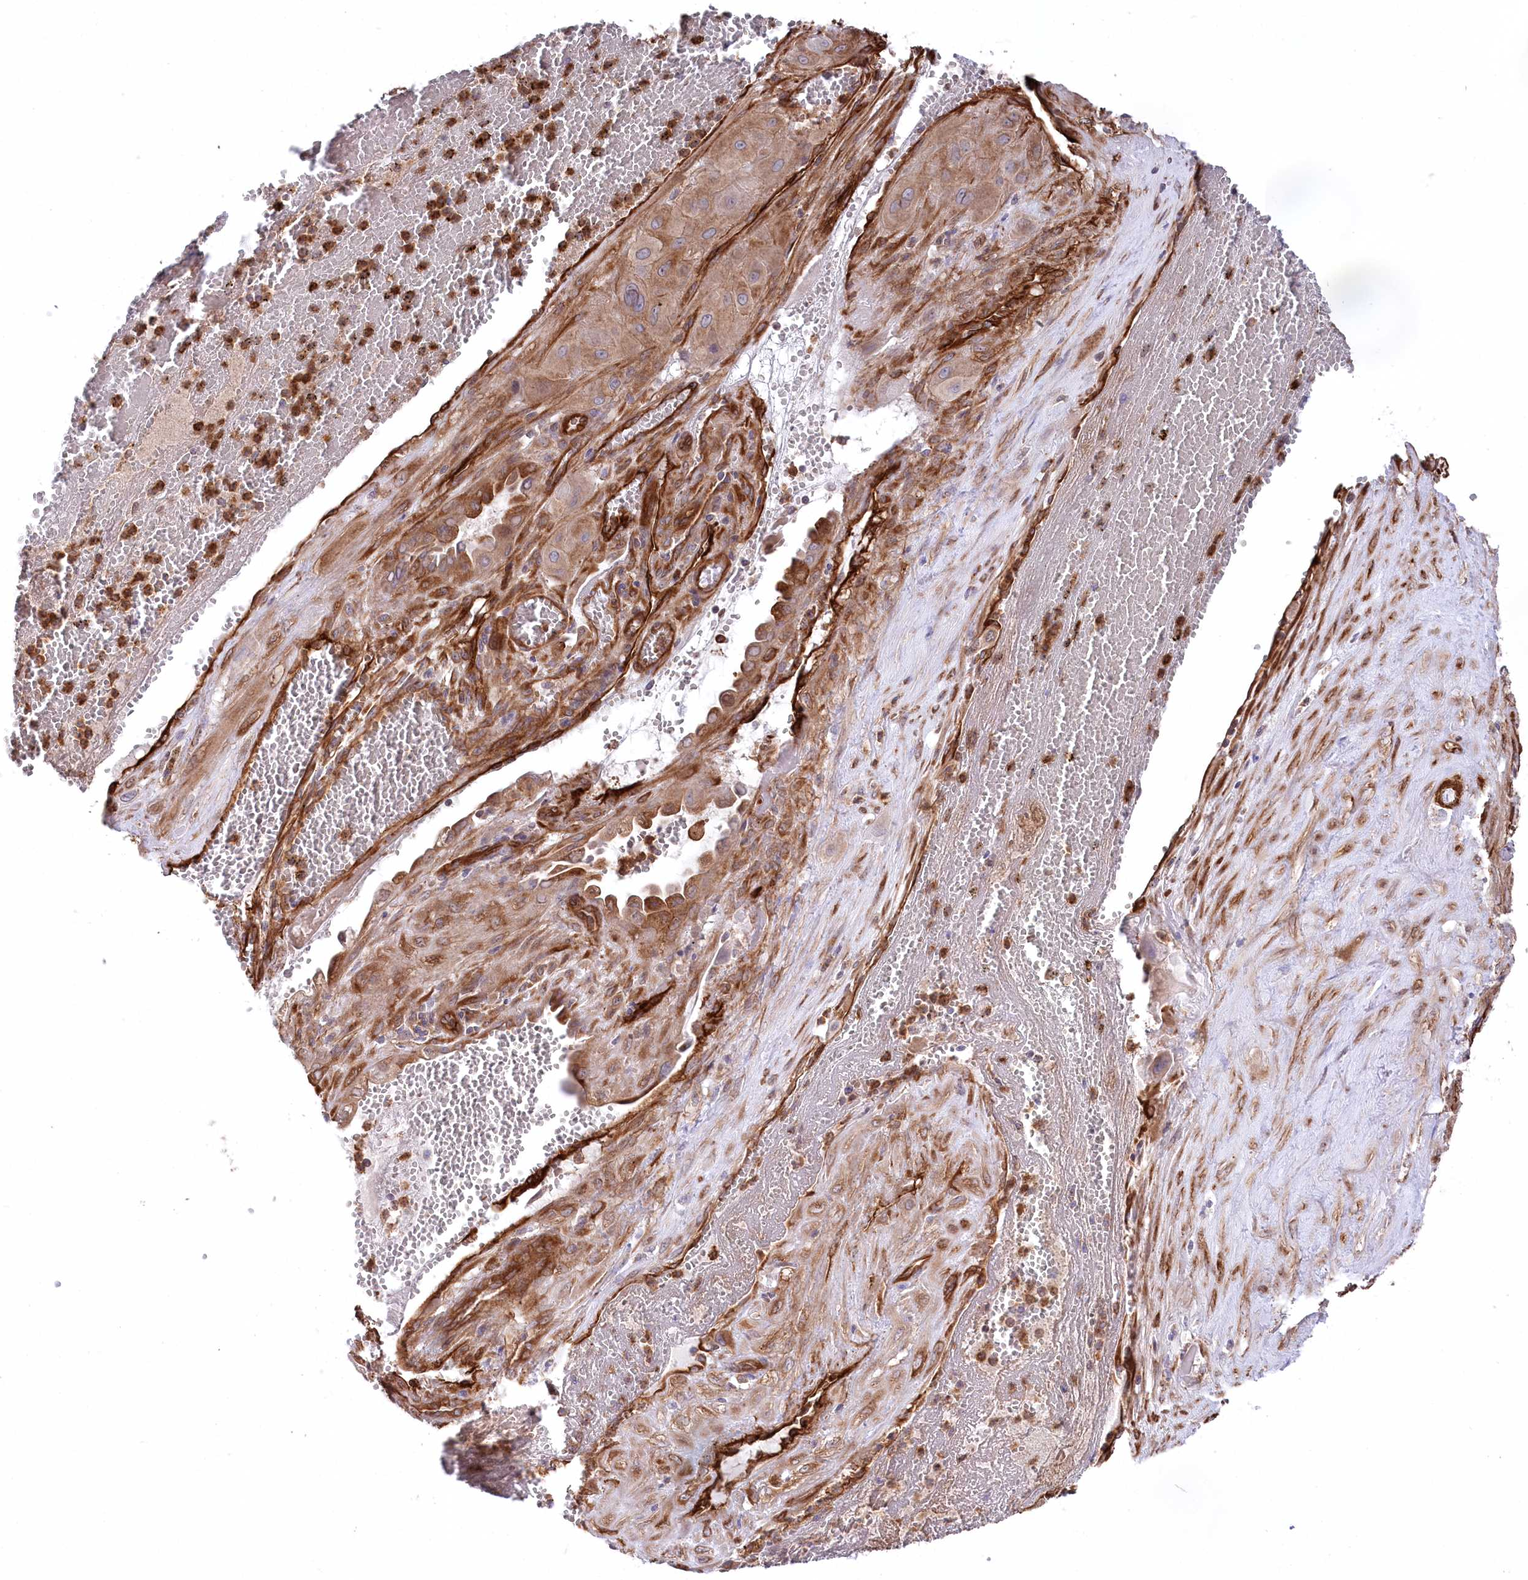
{"staining": {"intensity": "moderate", "quantity": ">75%", "location": "cytoplasmic/membranous"}, "tissue": "cervical cancer", "cell_type": "Tumor cells", "image_type": "cancer", "snomed": [{"axis": "morphology", "description": "Squamous cell carcinoma, NOS"}, {"axis": "topography", "description": "Cervix"}], "caption": "Immunohistochemical staining of cervical cancer demonstrates medium levels of moderate cytoplasmic/membranous protein staining in about >75% of tumor cells. Using DAB (brown) and hematoxylin (blue) stains, captured at high magnification using brightfield microscopy.", "gene": "MTPAP", "patient": {"sex": "female", "age": 34}}